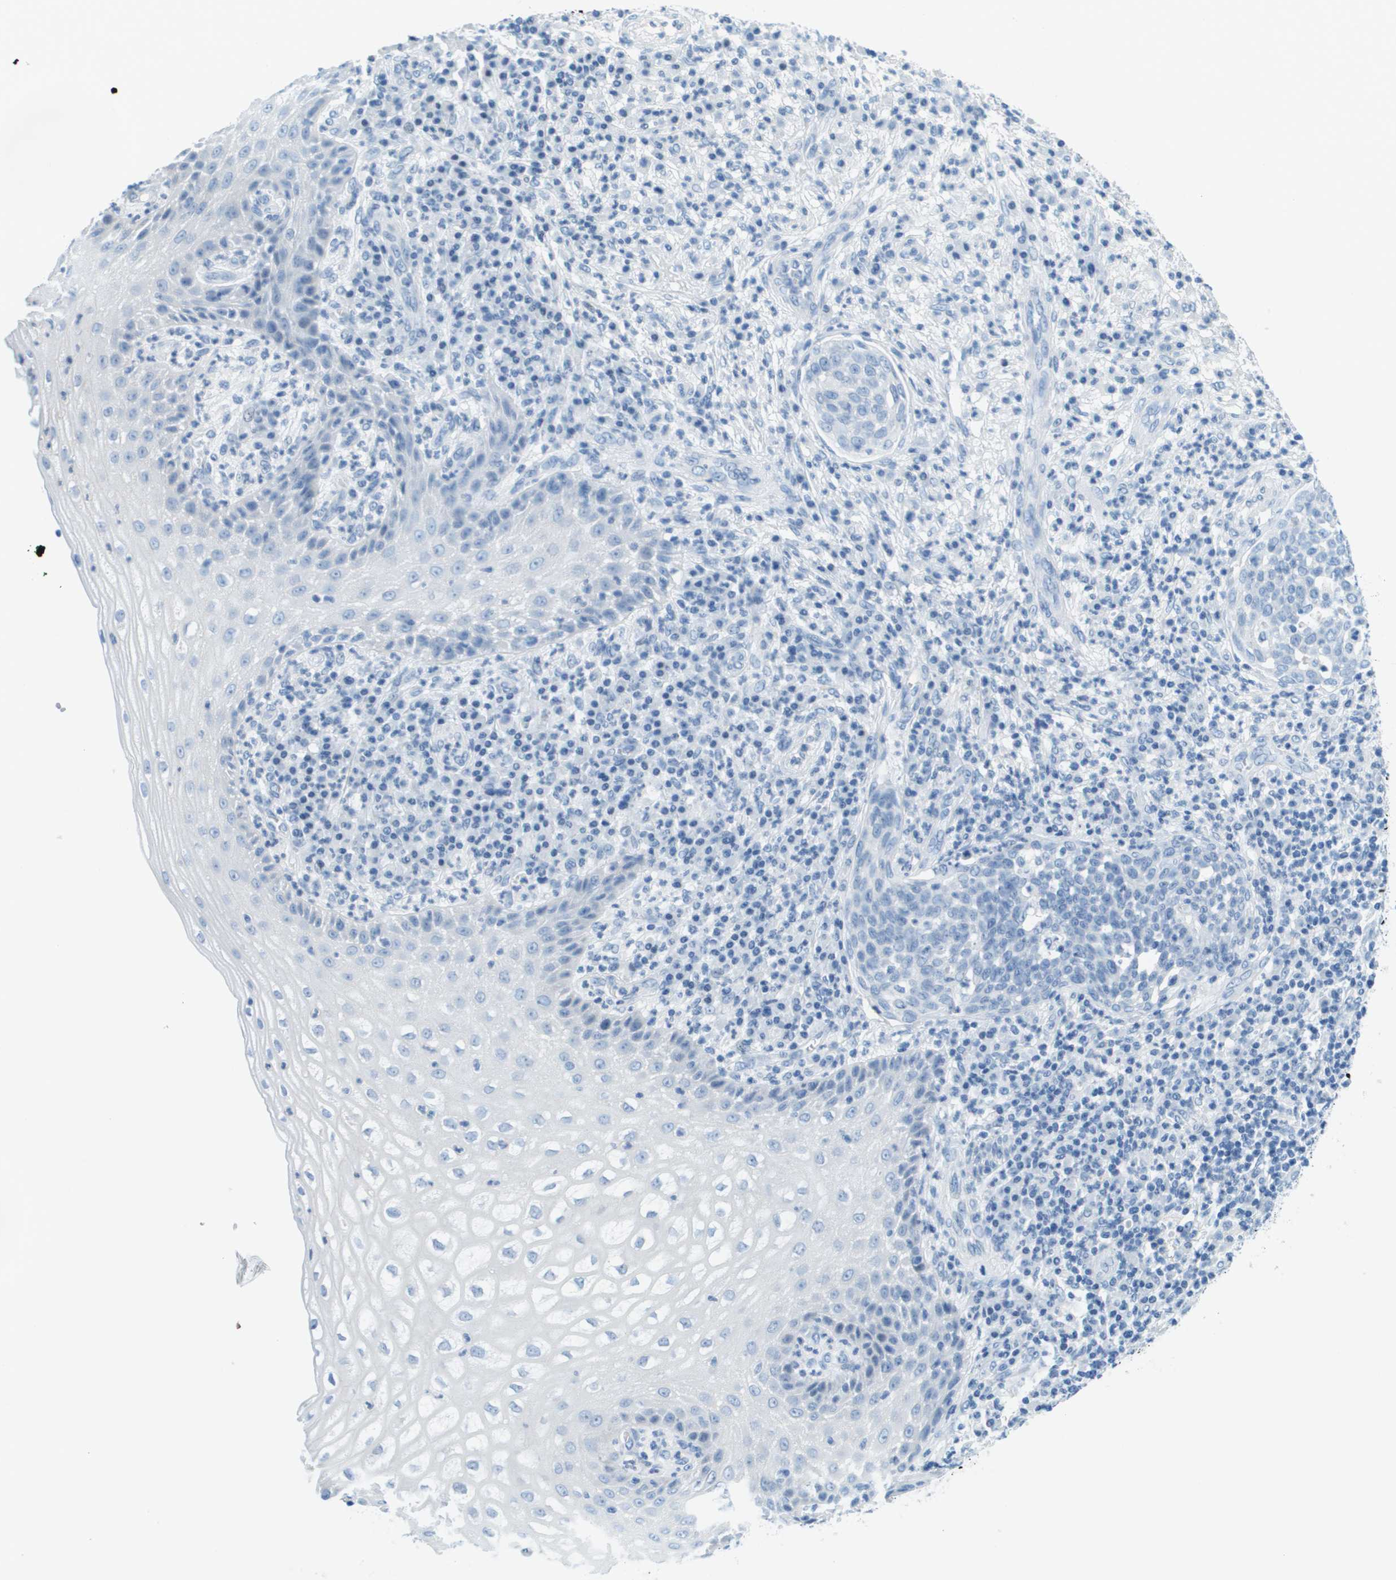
{"staining": {"intensity": "negative", "quantity": "none", "location": "none"}, "tissue": "cervical cancer", "cell_type": "Tumor cells", "image_type": "cancer", "snomed": [{"axis": "morphology", "description": "Squamous cell carcinoma, NOS"}, {"axis": "topography", "description": "Cervix"}], "caption": "Immunohistochemical staining of human cervical squamous cell carcinoma reveals no significant expression in tumor cells.", "gene": "CDHR2", "patient": {"sex": "female", "age": 34}}